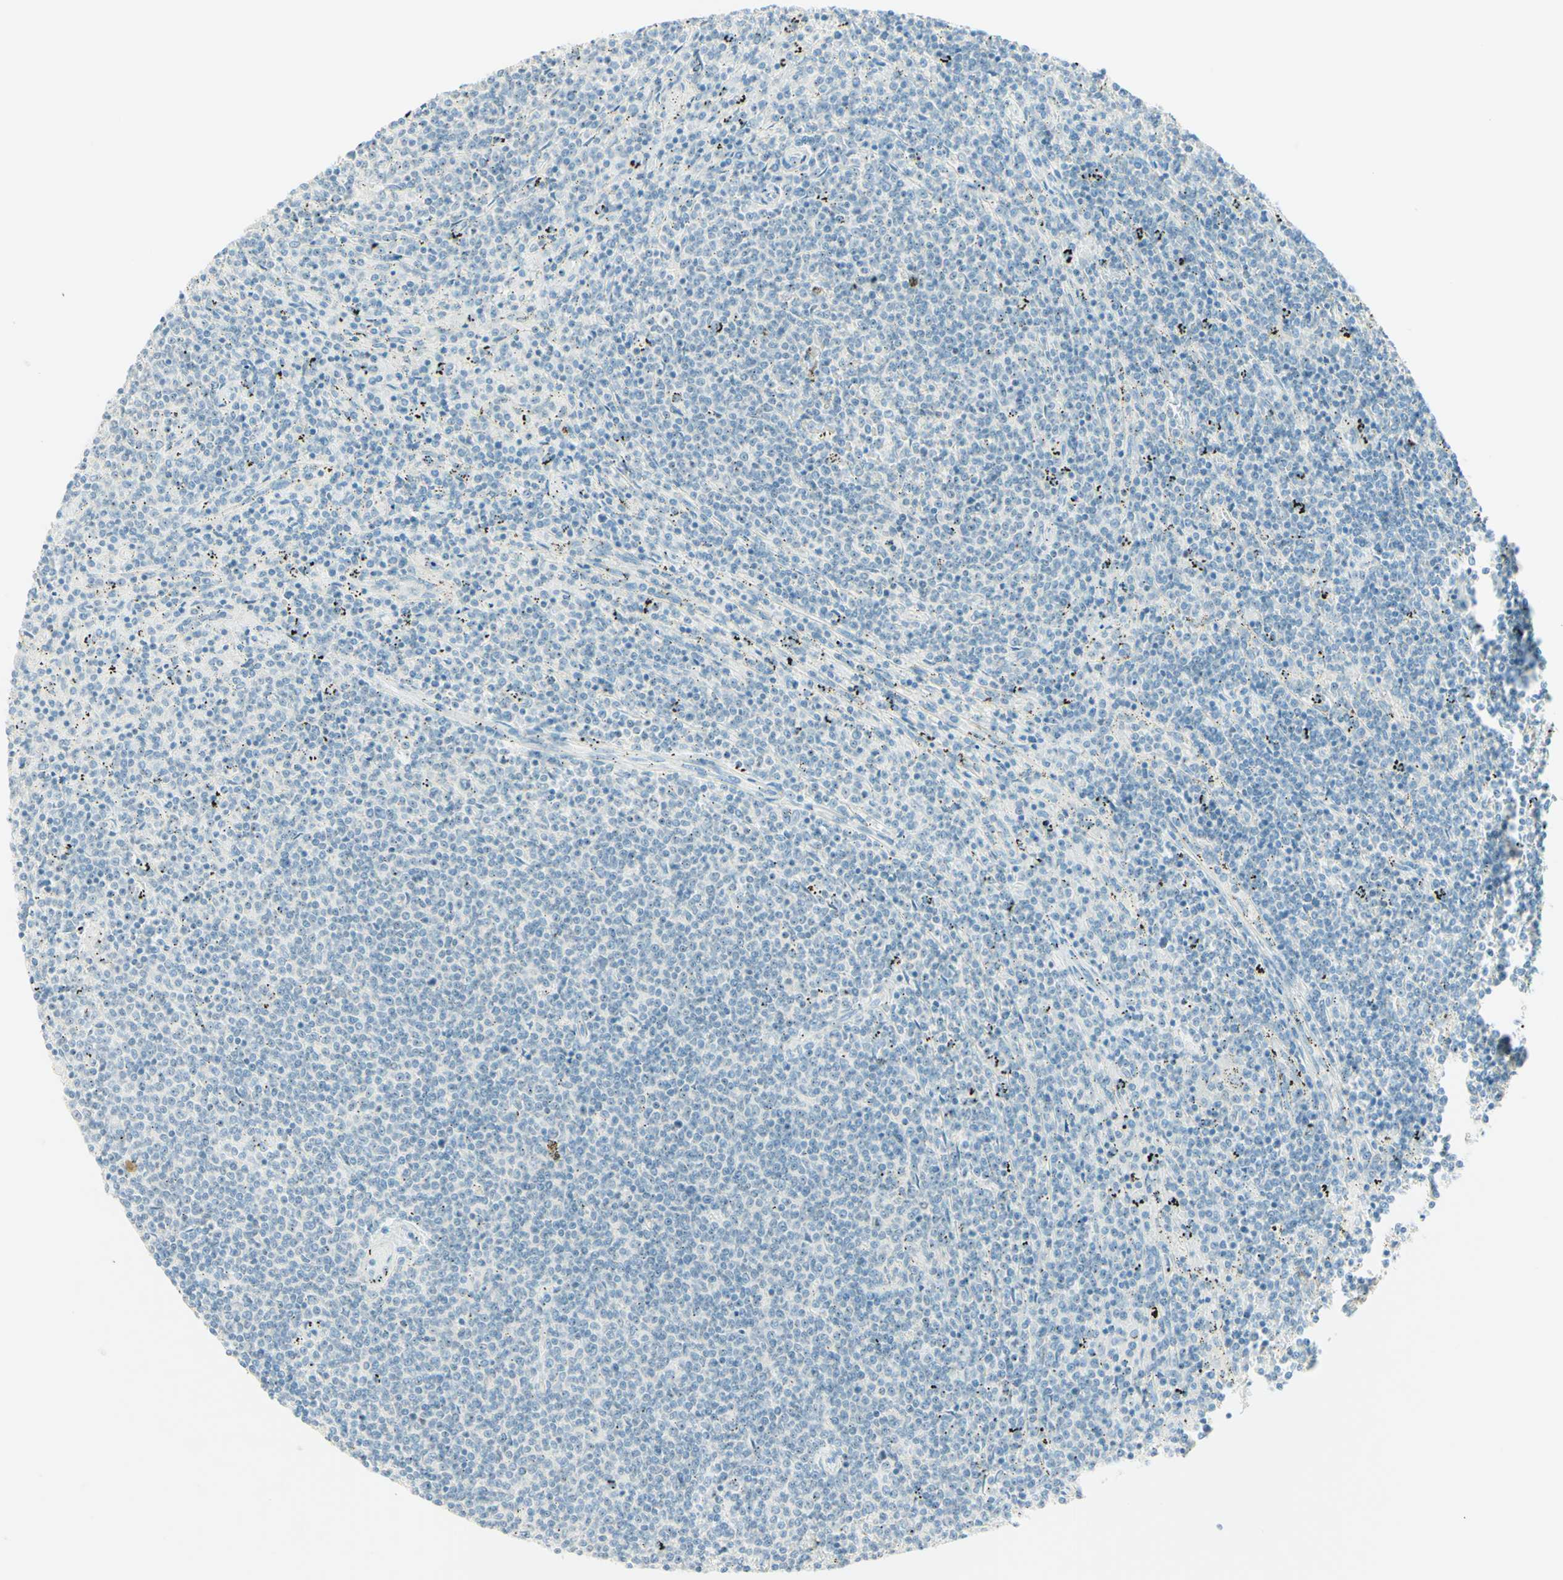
{"staining": {"intensity": "negative", "quantity": "none", "location": "none"}, "tissue": "lymphoma", "cell_type": "Tumor cells", "image_type": "cancer", "snomed": [{"axis": "morphology", "description": "Malignant lymphoma, non-Hodgkin's type, Low grade"}, {"axis": "topography", "description": "Spleen"}], "caption": "High power microscopy photomicrograph of an immunohistochemistry histopathology image of low-grade malignant lymphoma, non-Hodgkin's type, revealing no significant positivity in tumor cells. (DAB immunohistochemistry (IHC) visualized using brightfield microscopy, high magnification).", "gene": "FMR1NB", "patient": {"sex": "female", "age": 50}}